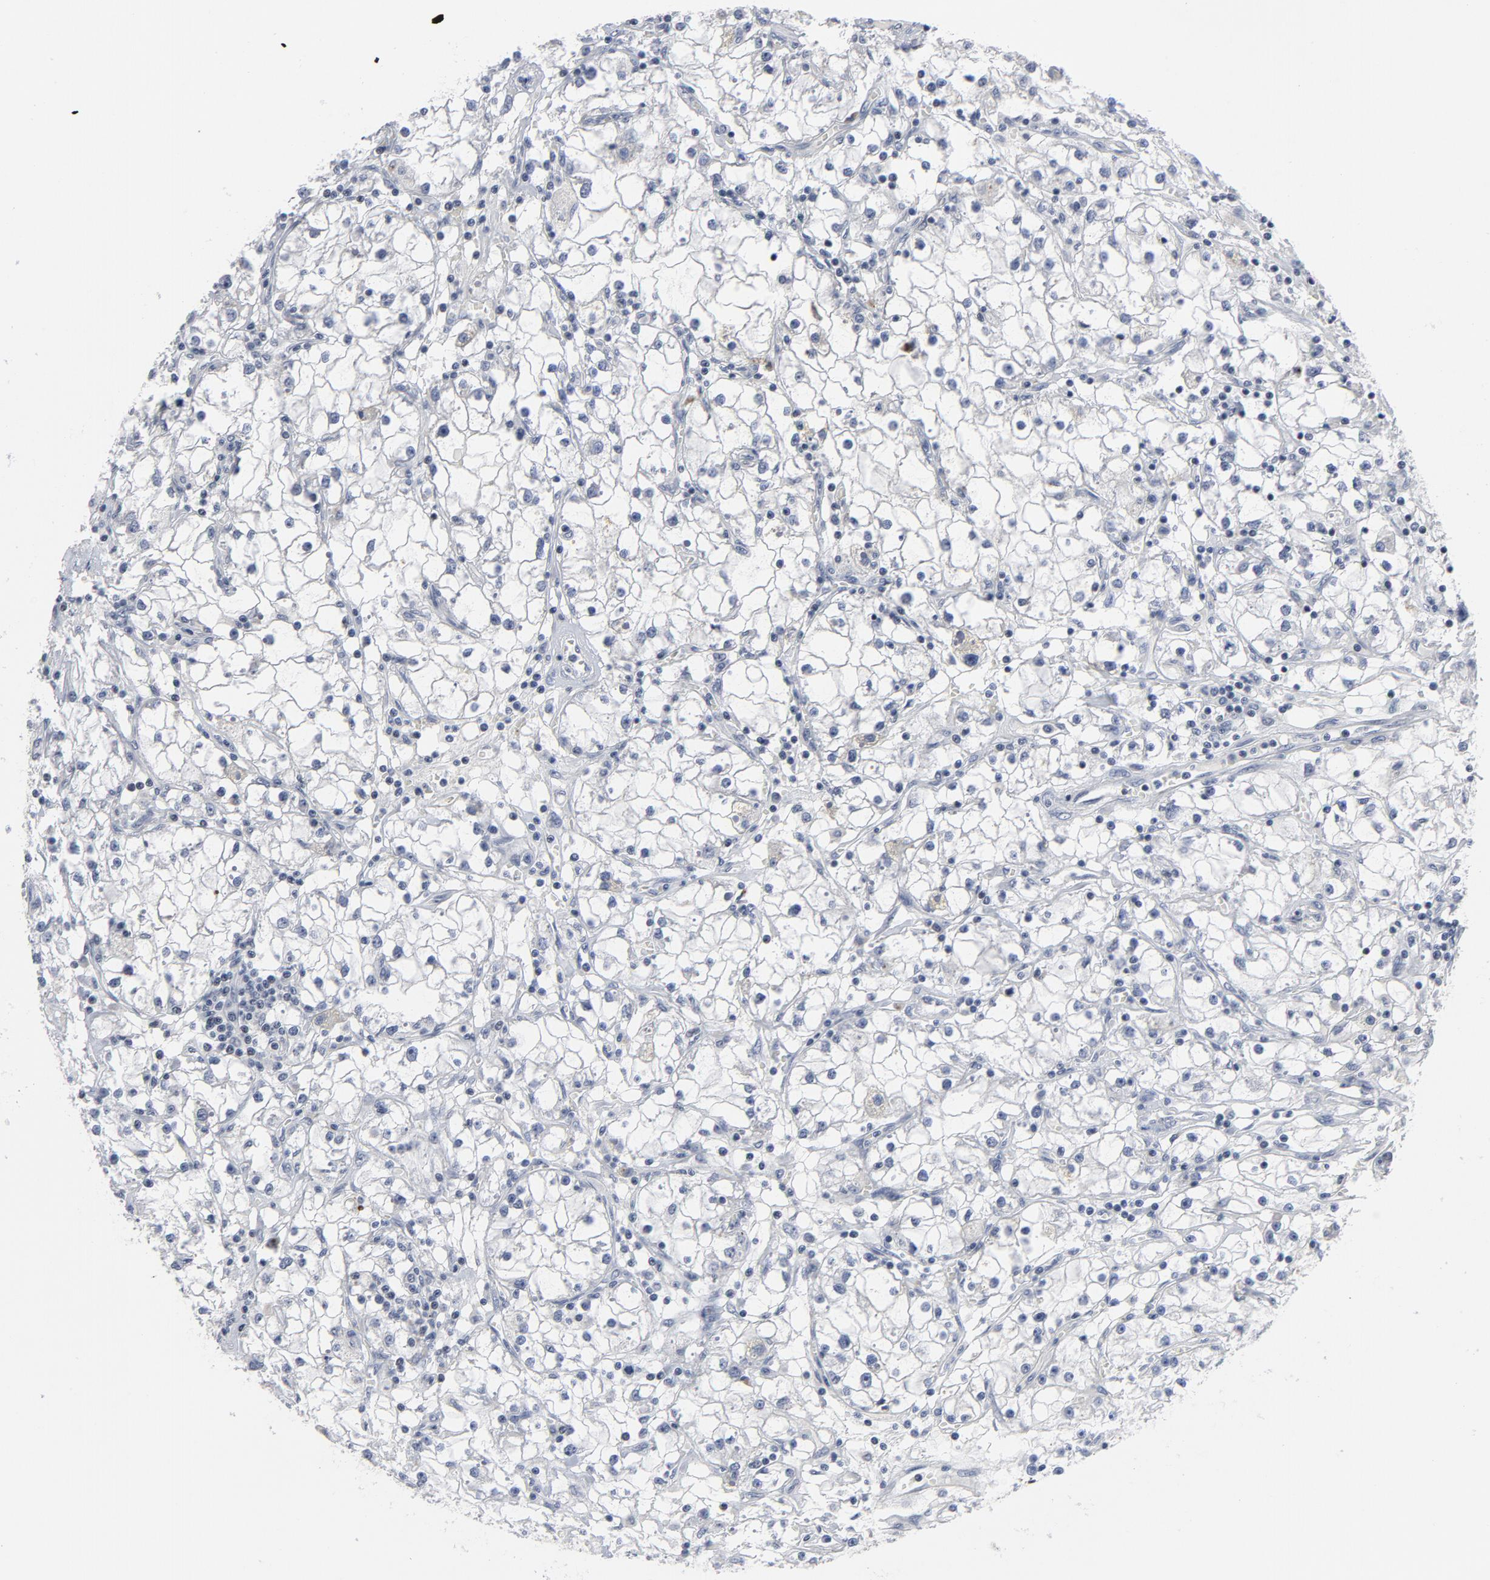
{"staining": {"intensity": "negative", "quantity": "none", "location": "none"}, "tissue": "renal cancer", "cell_type": "Tumor cells", "image_type": "cancer", "snomed": [{"axis": "morphology", "description": "Adenocarcinoma, NOS"}, {"axis": "topography", "description": "Kidney"}], "caption": "Immunohistochemistry (IHC) photomicrograph of neoplastic tissue: adenocarcinoma (renal) stained with DAB shows no significant protein expression in tumor cells.", "gene": "GABPA", "patient": {"sex": "male", "age": 56}}